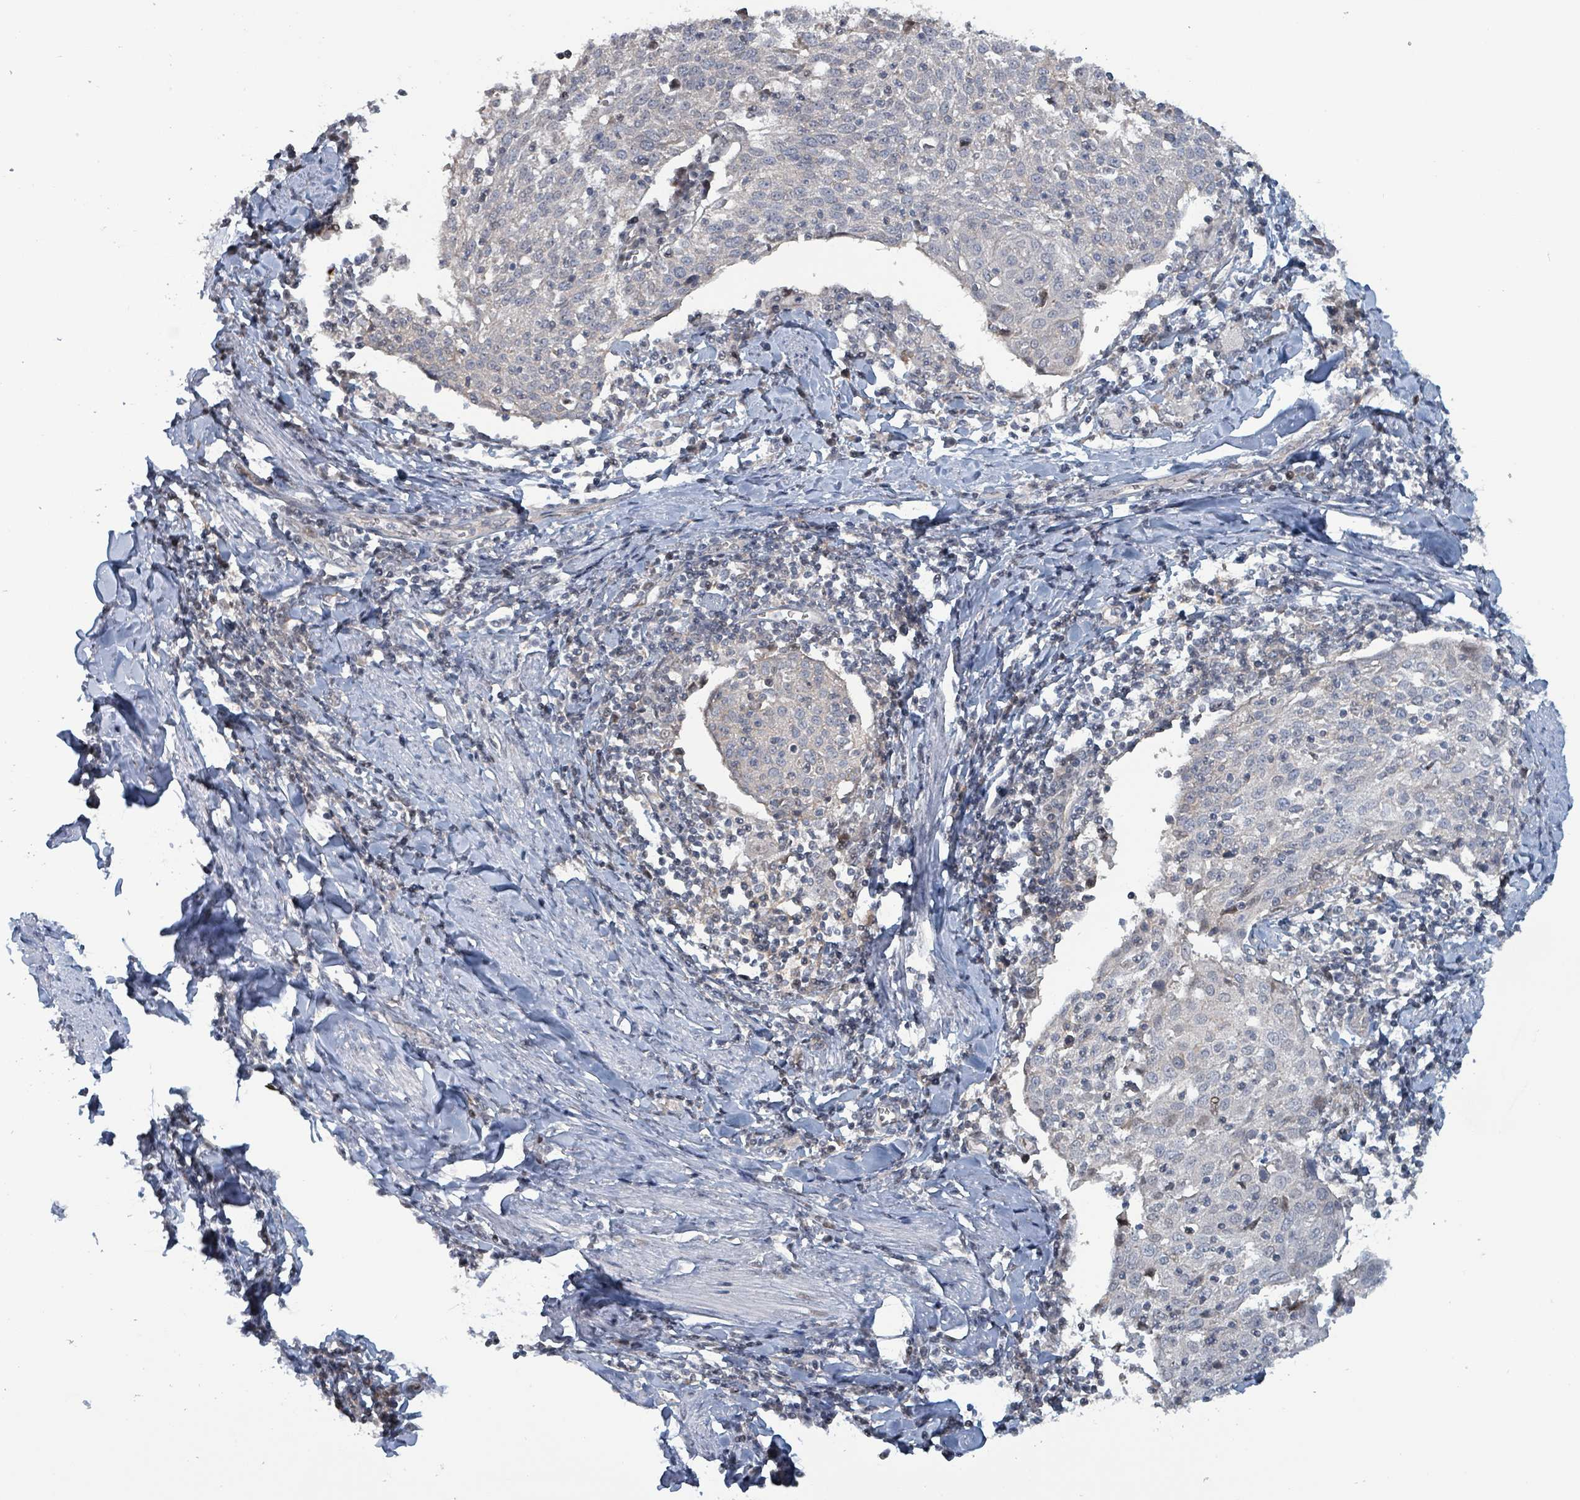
{"staining": {"intensity": "negative", "quantity": "none", "location": "none"}, "tissue": "cervical cancer", "cell_type": "Tumor cells", "image_type": "cancer", "snomed": [{"axis": "morphology", "description": "Squamous cell carcinoma, NOS"}, {"axis": "topography", "description": "Cervix"}], "caption": "High power microscopy image of an immunohistochemistry (IHC) photomicrograph of cervical cancer, revealing no significant staining in tumor cells. (DAB (3,3'-diaminobenzidine) IHC, high magnification).", "gene": "BIVM", "patient": {"sex": "female", "age": 52}}